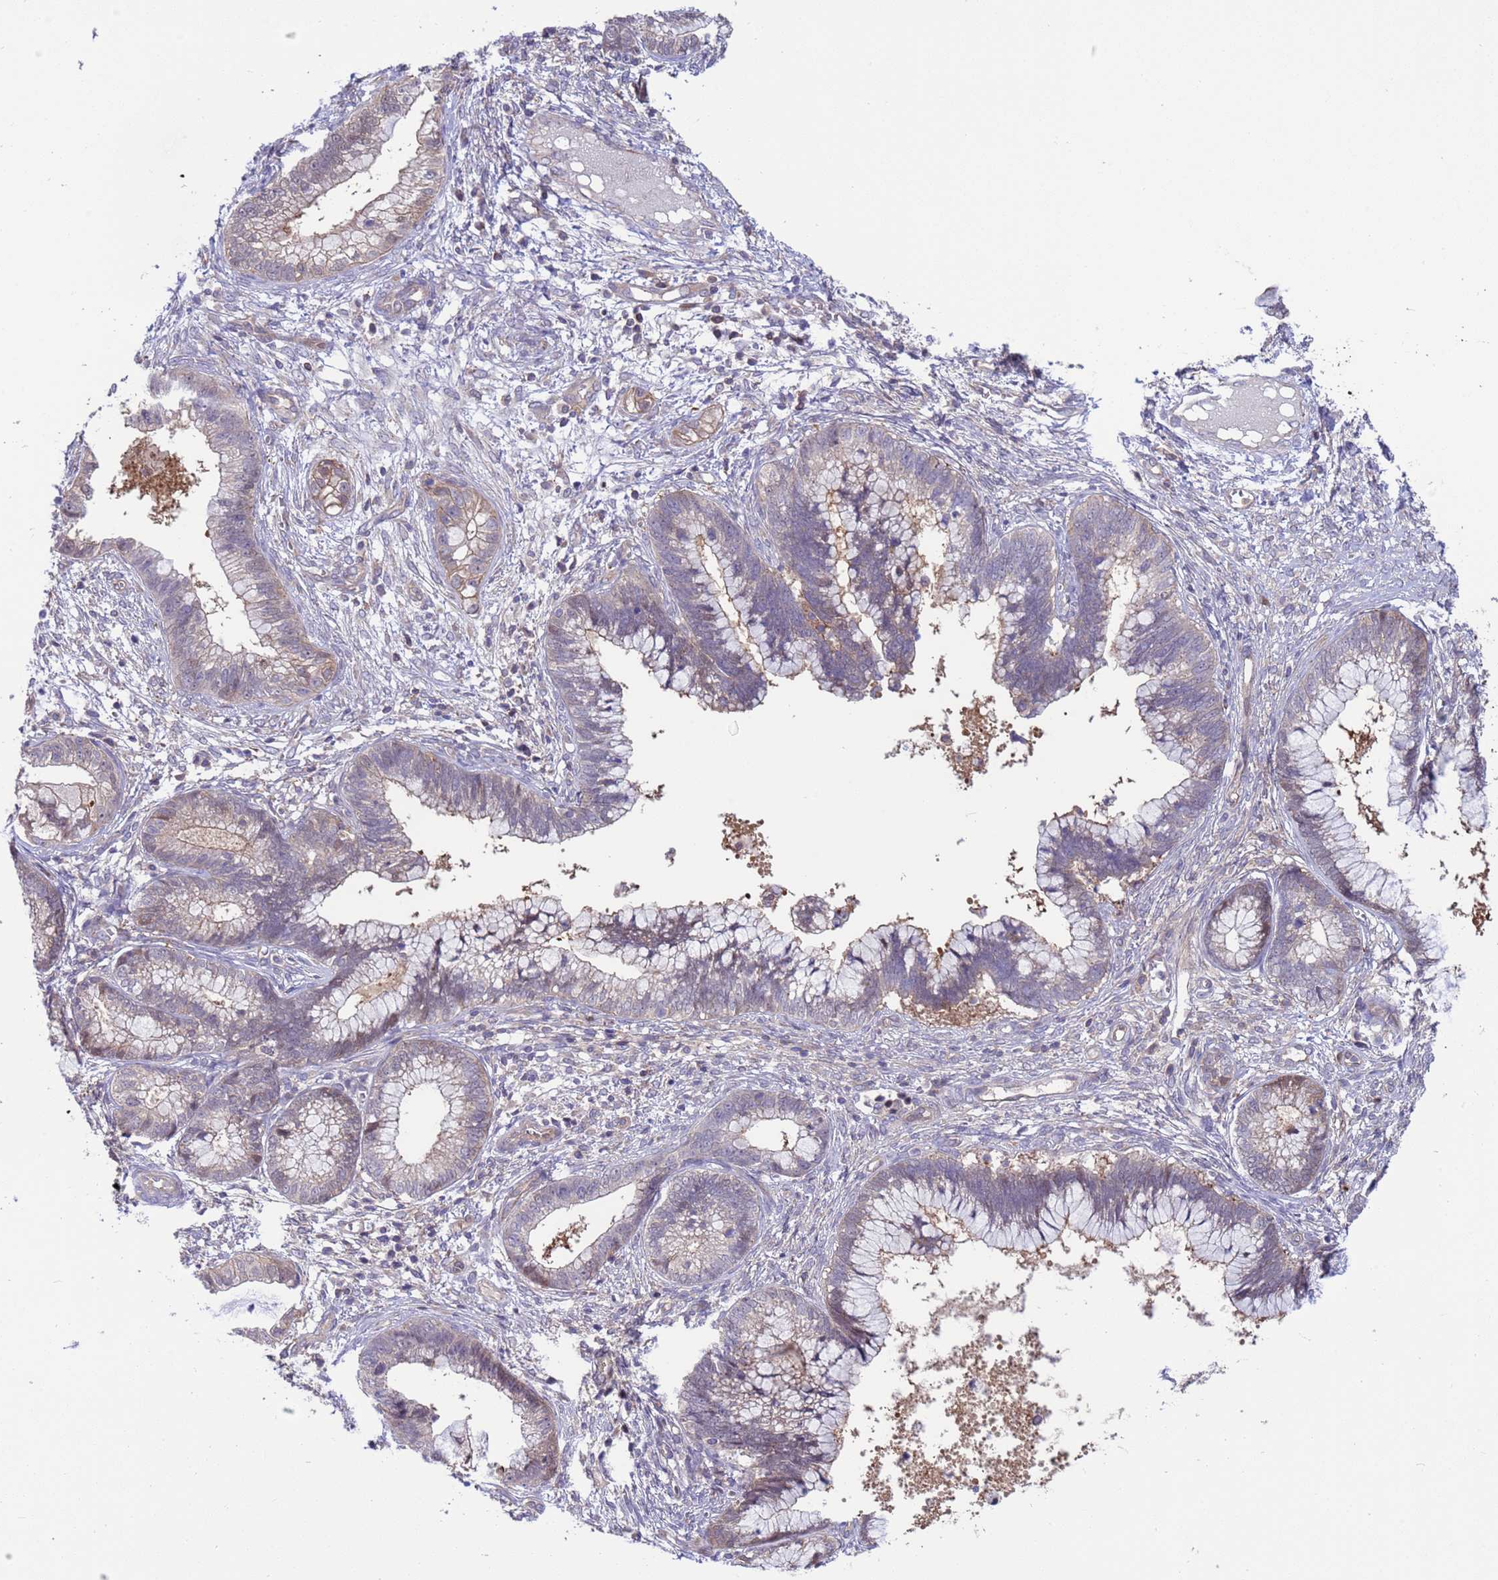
{"staining": {"intensity": "weak", "quantity": "<25%", "location": "cytoplasmic/membranous"}, "tissue": "cervical cancer", "cell_type": "Tumor cells", "image_type": "cancer", "snomed": [{"axis": "morphology", "description": "Adenocarcinoma, NOS"}, {"axis": "topography", "description": "Cervix"}], "caption": "A high-resolution photomicrograph shows immunohistochemistry (IHC) staining of cervical adenocarcinoma, which exhibits no significant staining in tumor cells.", "gene": "GJA10", "patient": {"sex": "female", "age": 44}}